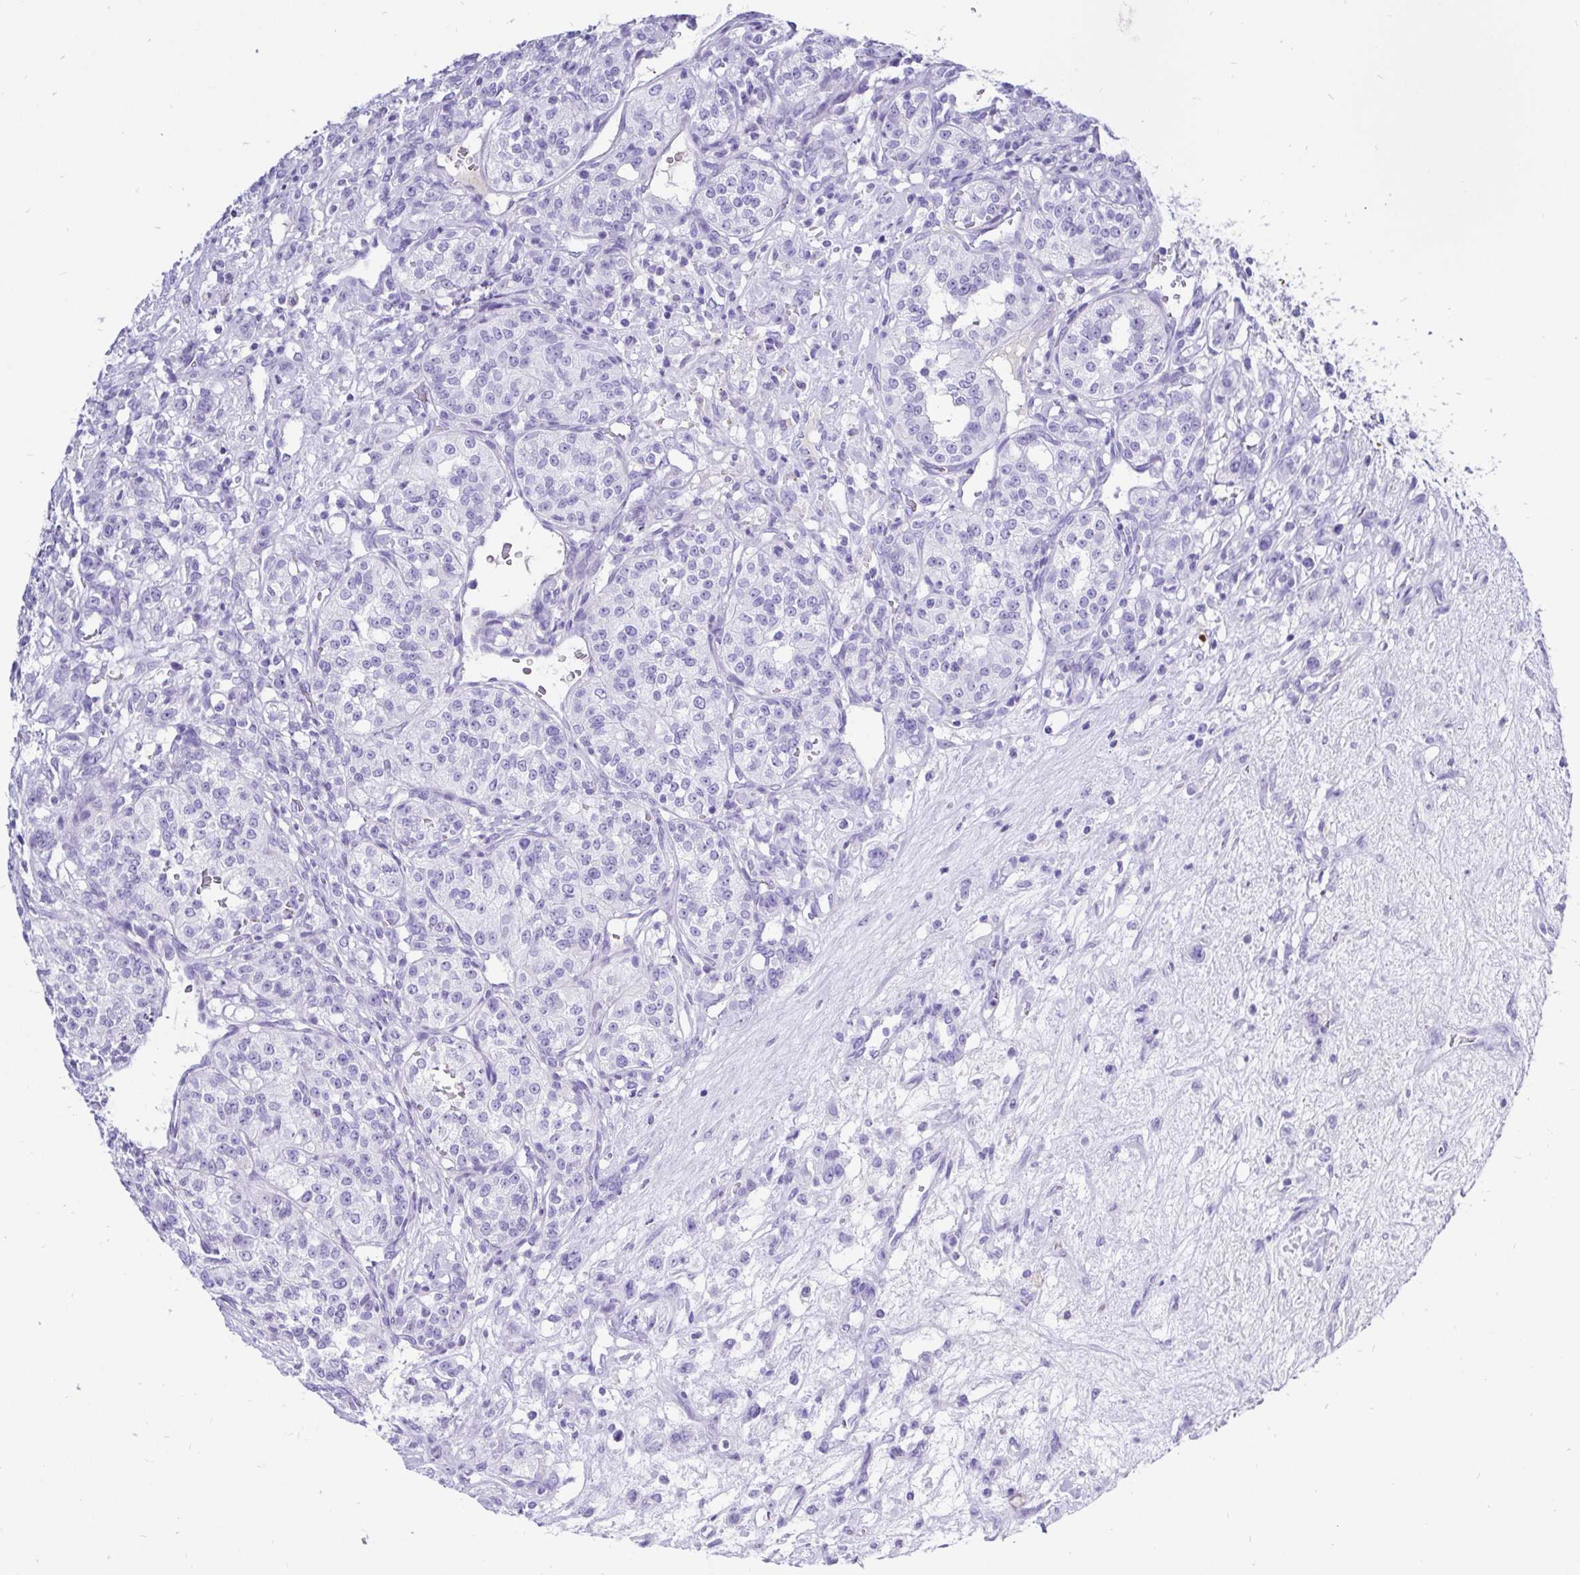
{"staining": {"intensity": "negative", "quantity": "none", "location": "none"}, "tissue": "renal cancer", "cell_type": "Tumor cells", "image_type": "cancer", "snomed": [{"axis": "morphology", "description": "Adenocarcinoma, NOS"}, {"axis": "topography", "description": "Kidney"}], "caption": "Human renal cancer stained for a protein using IHC shows no positivity in tumor cells.", "gene": "KRT13", "patient": {"sex": "female", "age": 63}}